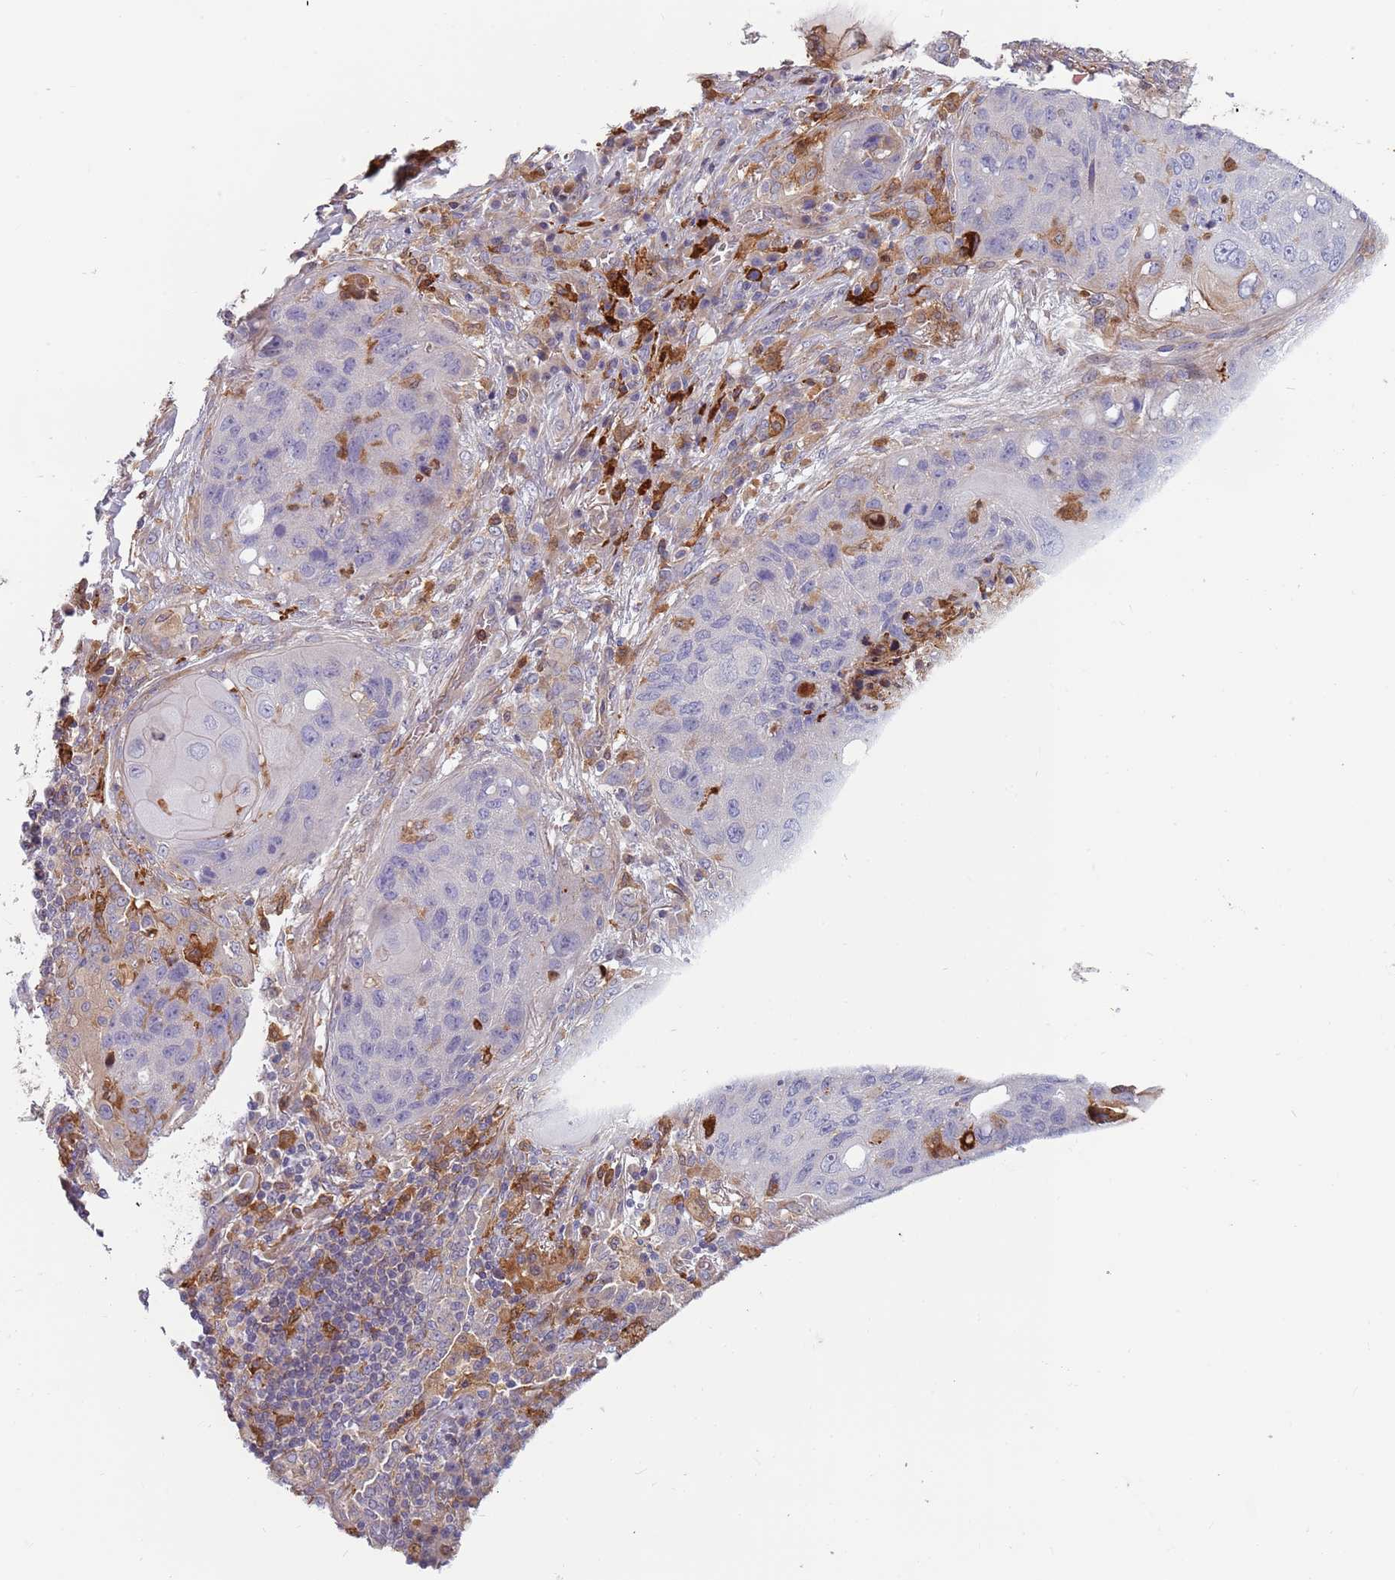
{"staining": {"intensity": "negative", "quantity": "none", "location": "none"}, "tissue": "lung cancer", "cell_type": "Tumor cells", "image_type": "cancer", "snomed": [{"axis": "morphology", "description": "Squamous cell carcinoma, NOS"}, {"axis": "topography", "description": "Lung"}], "caption": "This is a image of IHC staining of squamous cell carcinoma (lung), which shows no expression in tumor cells.", "gene": "NADK", "patient": {"sex": "female", "age": 63}}